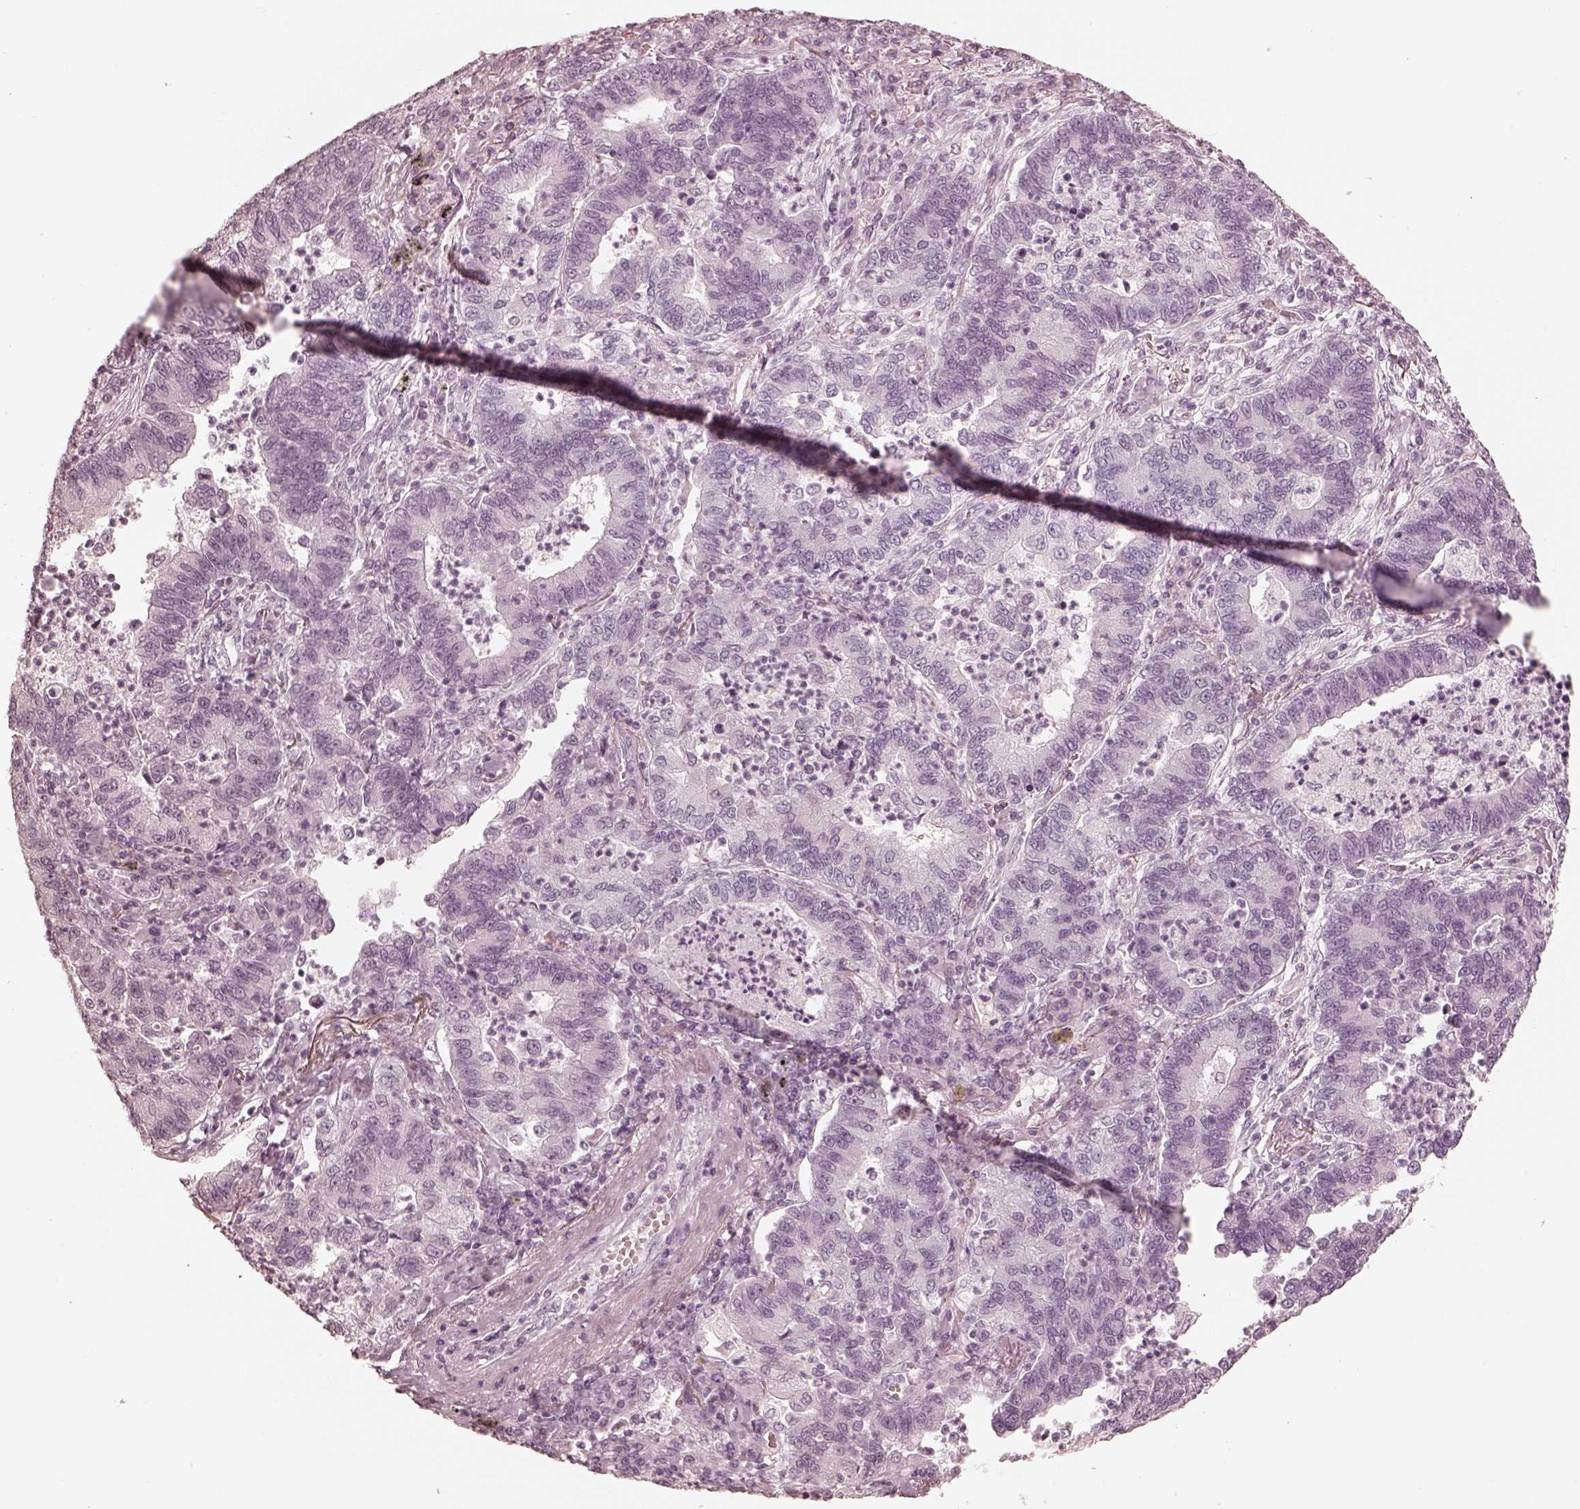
{"staining": {"intensity": "negative", "quantity": "none", "location": "none"}, "tissue": "lung cancer", "cell_type": "Tumor cells", "image_type": "cancer", "snomed": [{"axis": "morphology", "description": "Adenocarcinoma, NOS"}, {"axis": "topography", "description": "Lung"}], "caption": "Immunohistochemistry of lung cancer (adenocarcinoma) displays no positivity in tumor cells.", "gene": "CALR3", "patient": {"sex": "female", "age": 57}}